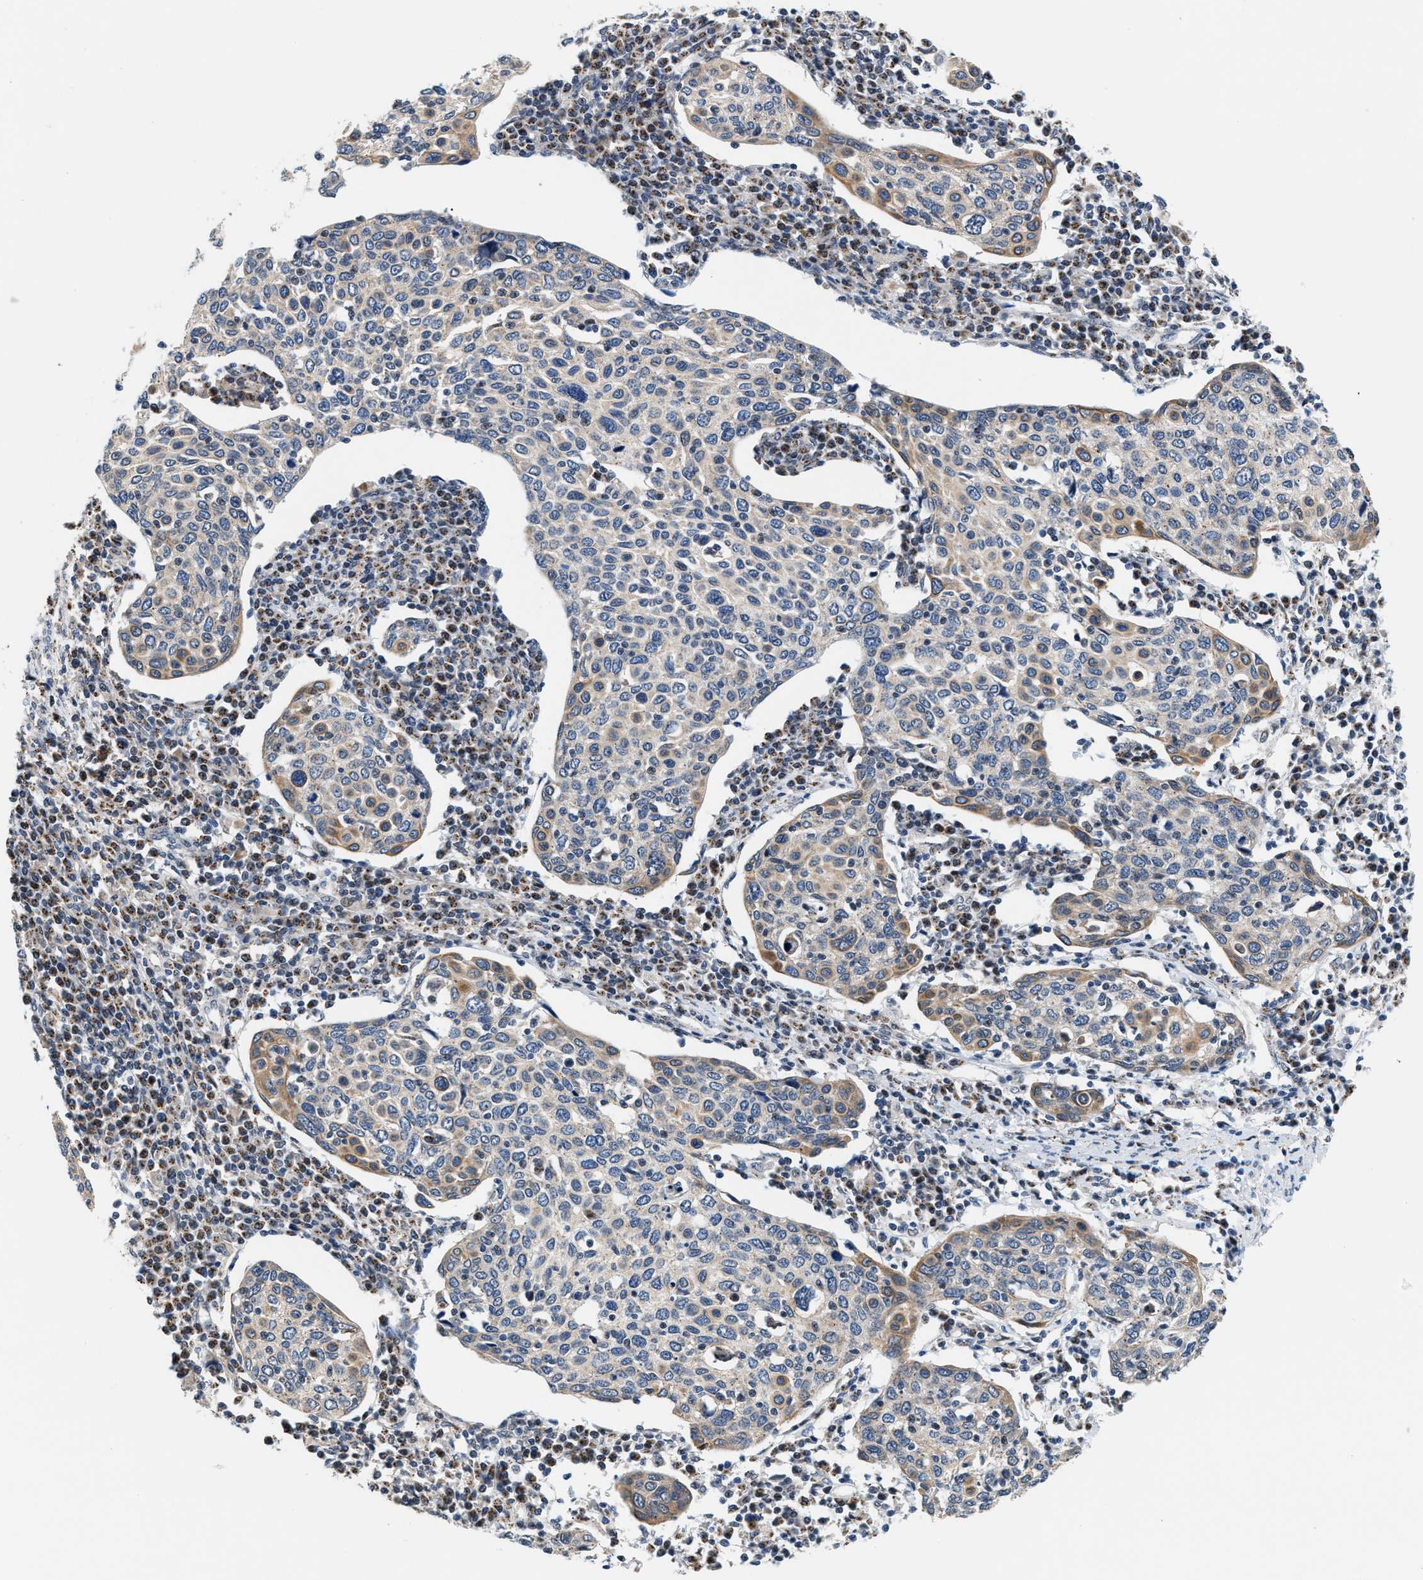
{"staining": {"intensity": "moderate", "quantity": "<25%", "location": "nuclear"}, "tissue": "cervical cancer", "cell_type": "Tumor cells", "image_type": "cancer", "snomed": [{"axis": "morphology", "description": "Squamous cell carcinoma, NOS"}, {"axis": "topography", "description": "Cervix"}], "caption": "Protein expression analysis of squamous cell carcinoma (cervical) demonstrates moderate nuclear staining in approximately <25% of tumor cells.", "gene": "KCNMB2", "patient": {"sex": "female", "age": 40}}